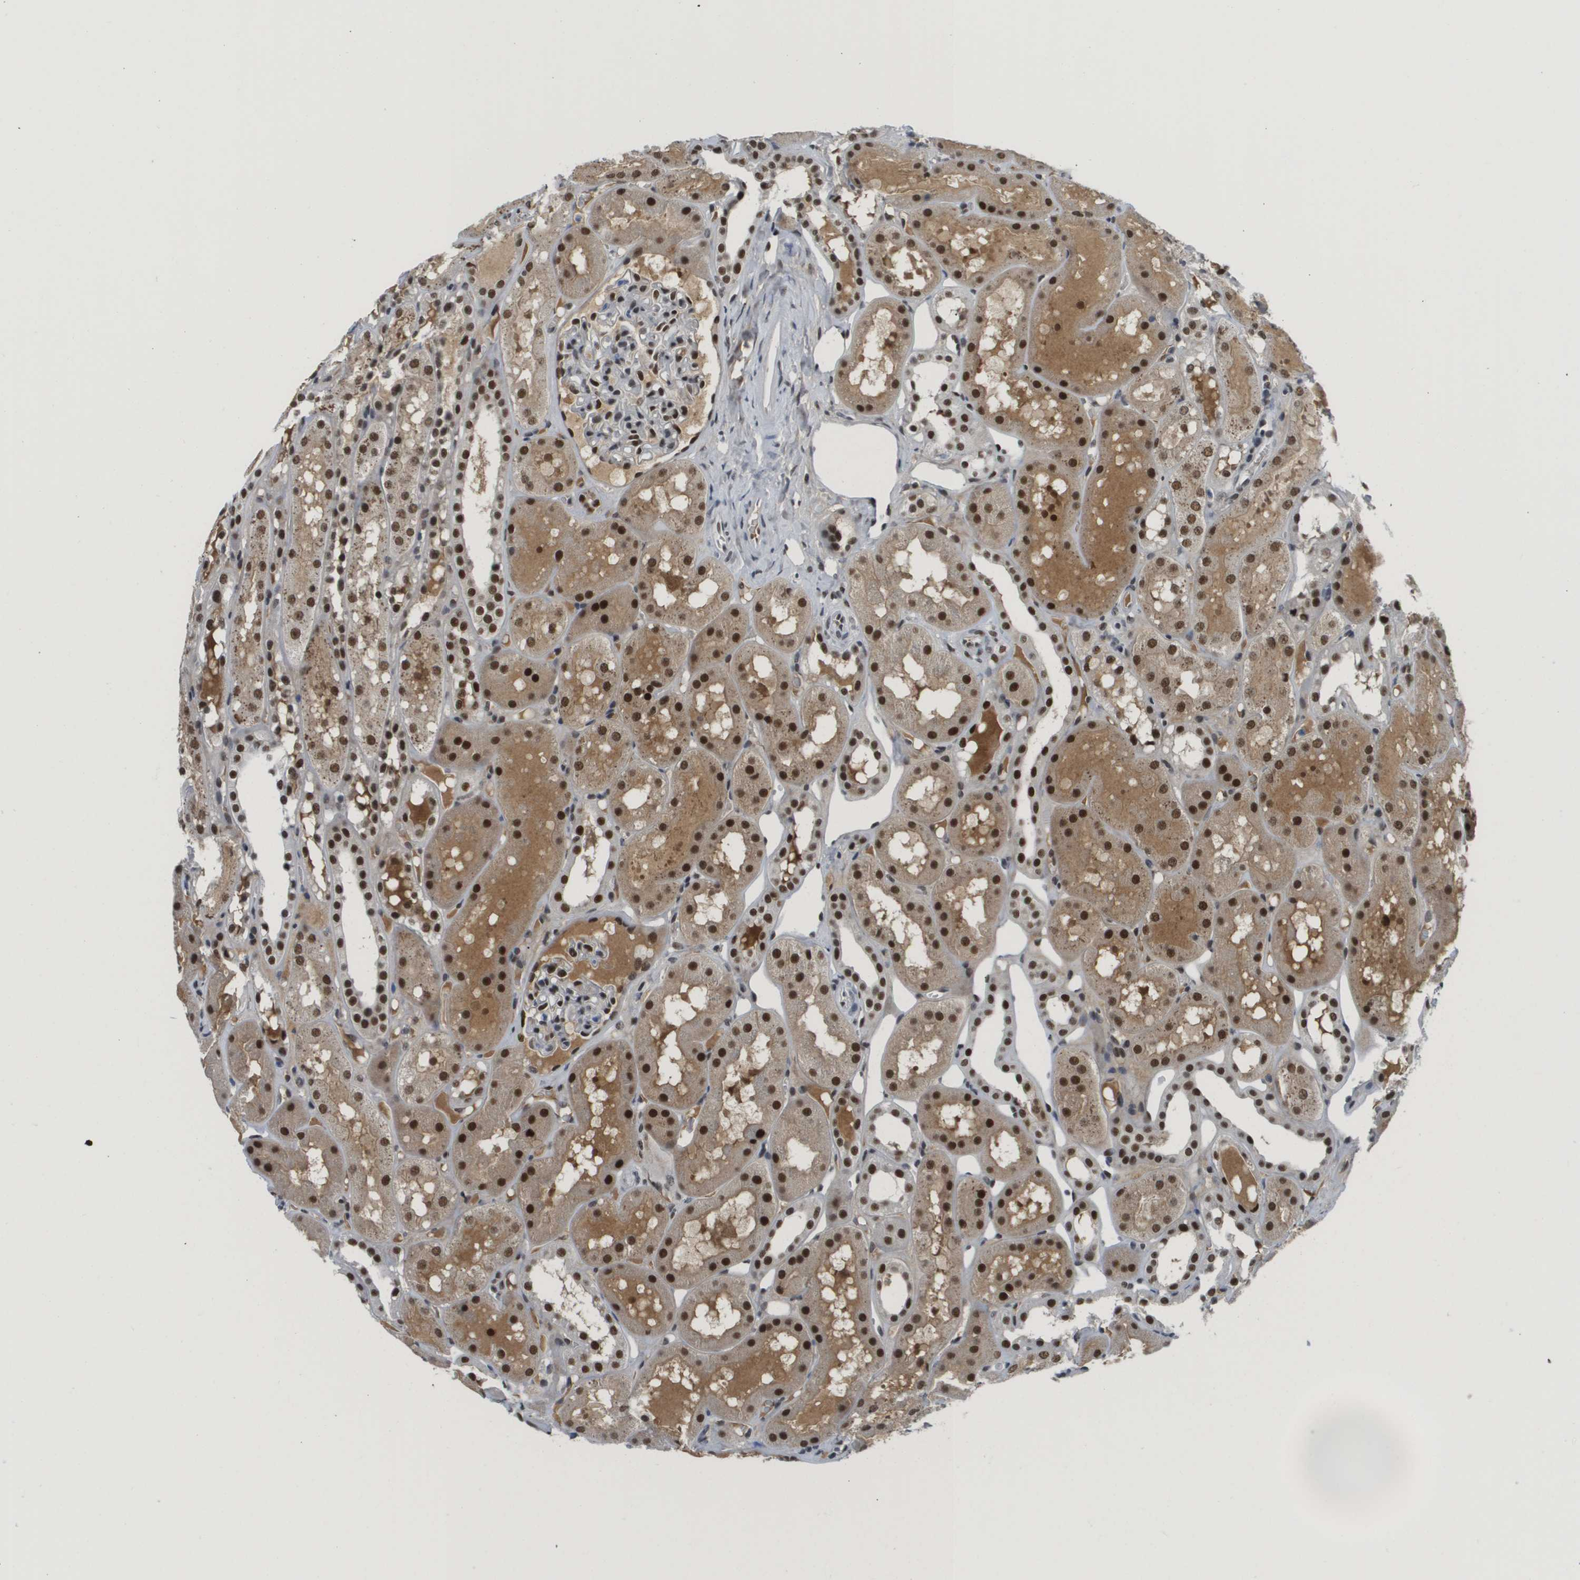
{"staining": {"intensity": "strong", "quantity": "25%-75%", "location": "nuclear"}, "tissue": "kidney", "cell_type": "Cells in glomeruli", "image_type": "normal", "snomed": [{"axis": "morphology", "description": "Normal tissue, NOS"}, {"axis": "topography", "description": "Kidney"}, {"axis": "topography", "description": "Urinary bladder"}], "caption": "This micrograph reveals immunohistochemistry (IHC) staining of normal human kidney, with high strong nuclear positivity in about 25%-75% of cells in glomeruli.", "gene": "SMARCAD1", "patient": {"sex": "male", "age": 16}}